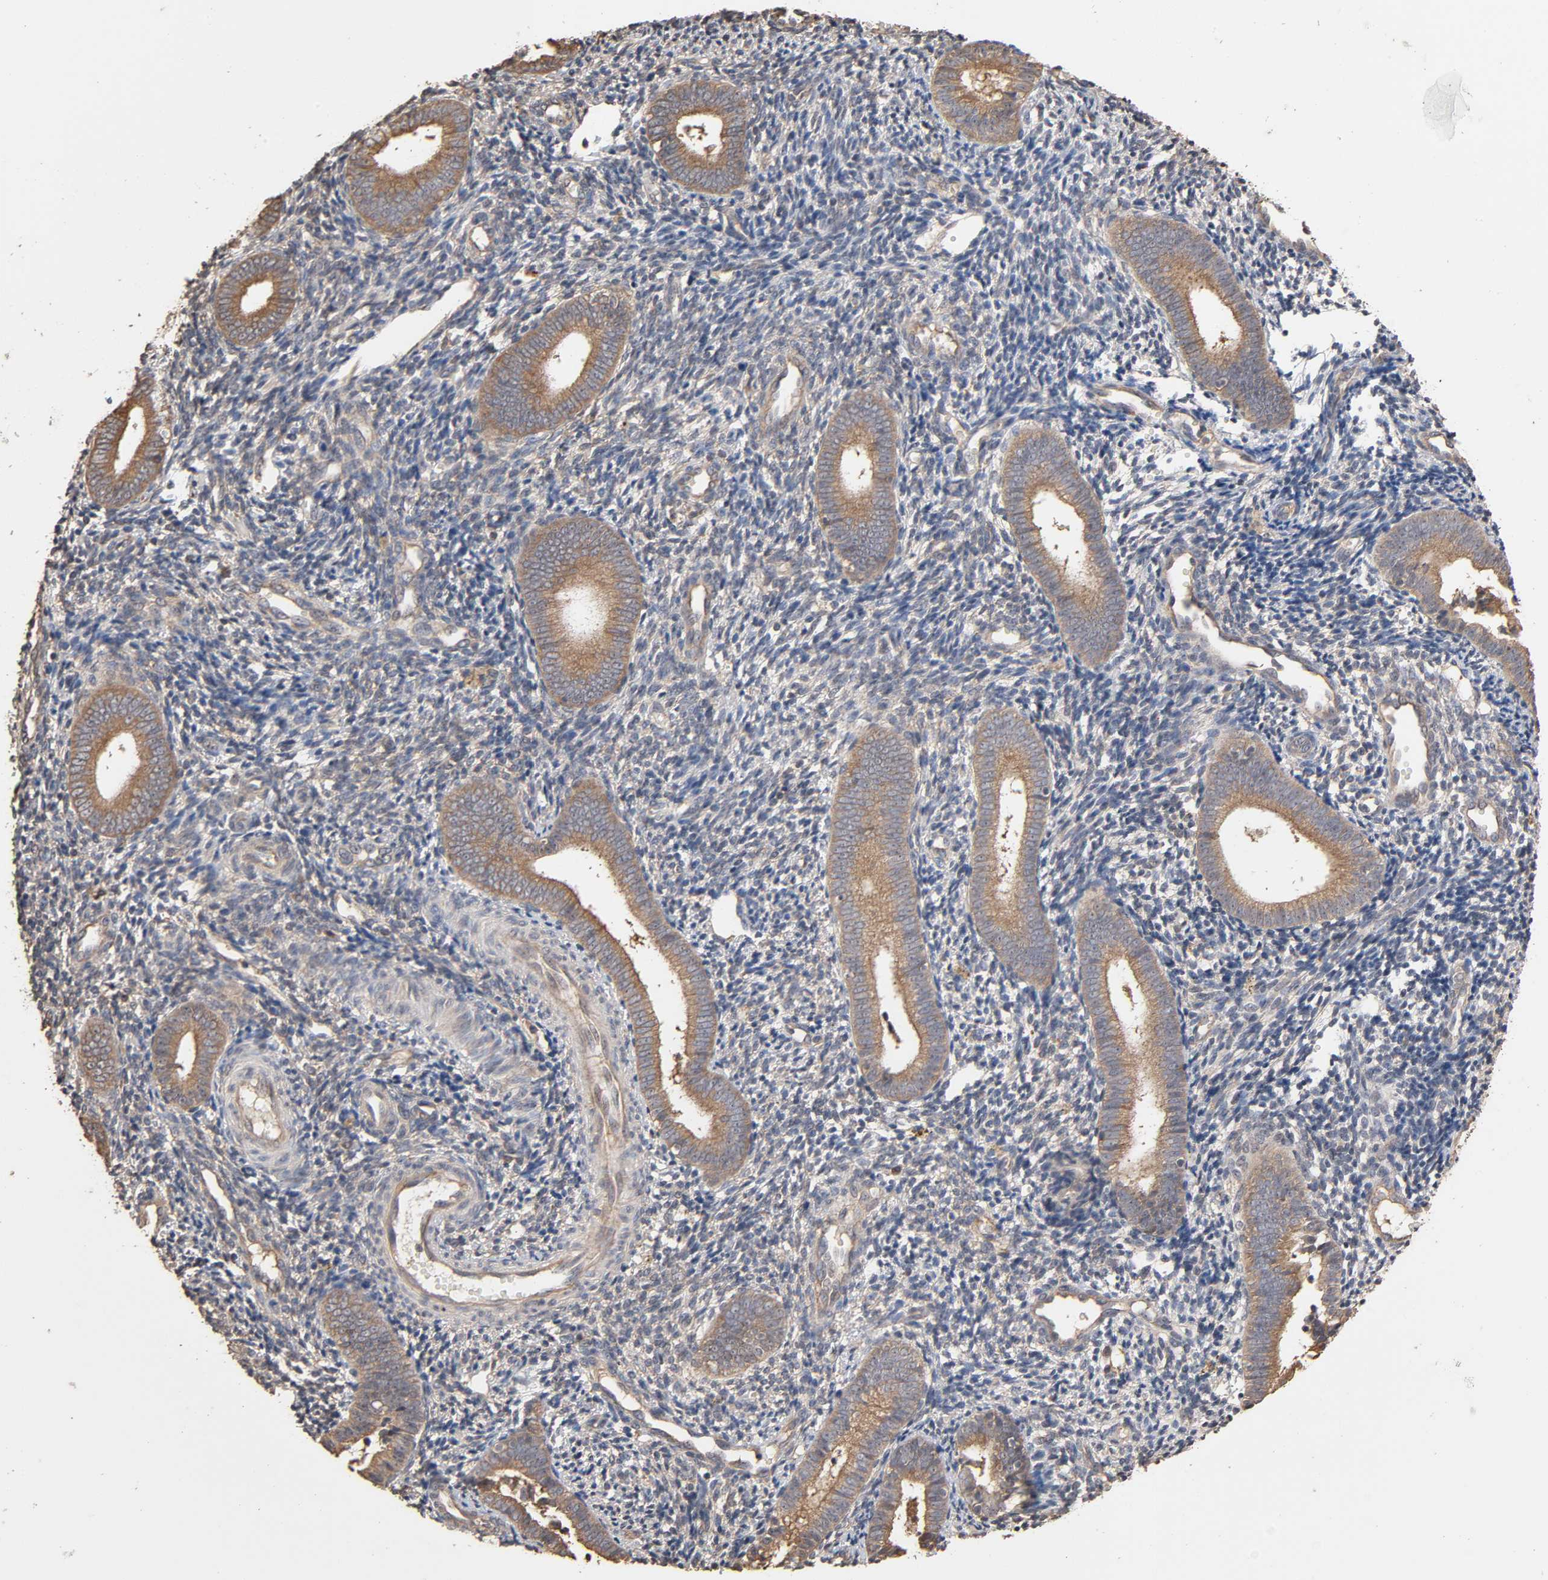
{"staining": {"intensity": "weak", "quantity": "25%-75%", "location": "cytoplasmic/membranous"}, "tissue": "endometrium", "cell_type": "Cells in endometrial stroma", "image_type": "normal", "snomed": [{"axis": "morphology", "description": "Normal tissue, NOS"}, {"axis": "topography", "description": "Uterus"}, {"axis": "topography", "description": "Endometrium"}], "caption": "A brown stain highlights weak cytoplasmic/membranous staining of a protein in cells in endometrial stroma of normal endometrium. Nuclei are stained in blue.", "gene": "ARHGEF7", "patient": {"sex": "female", "age": 33}}